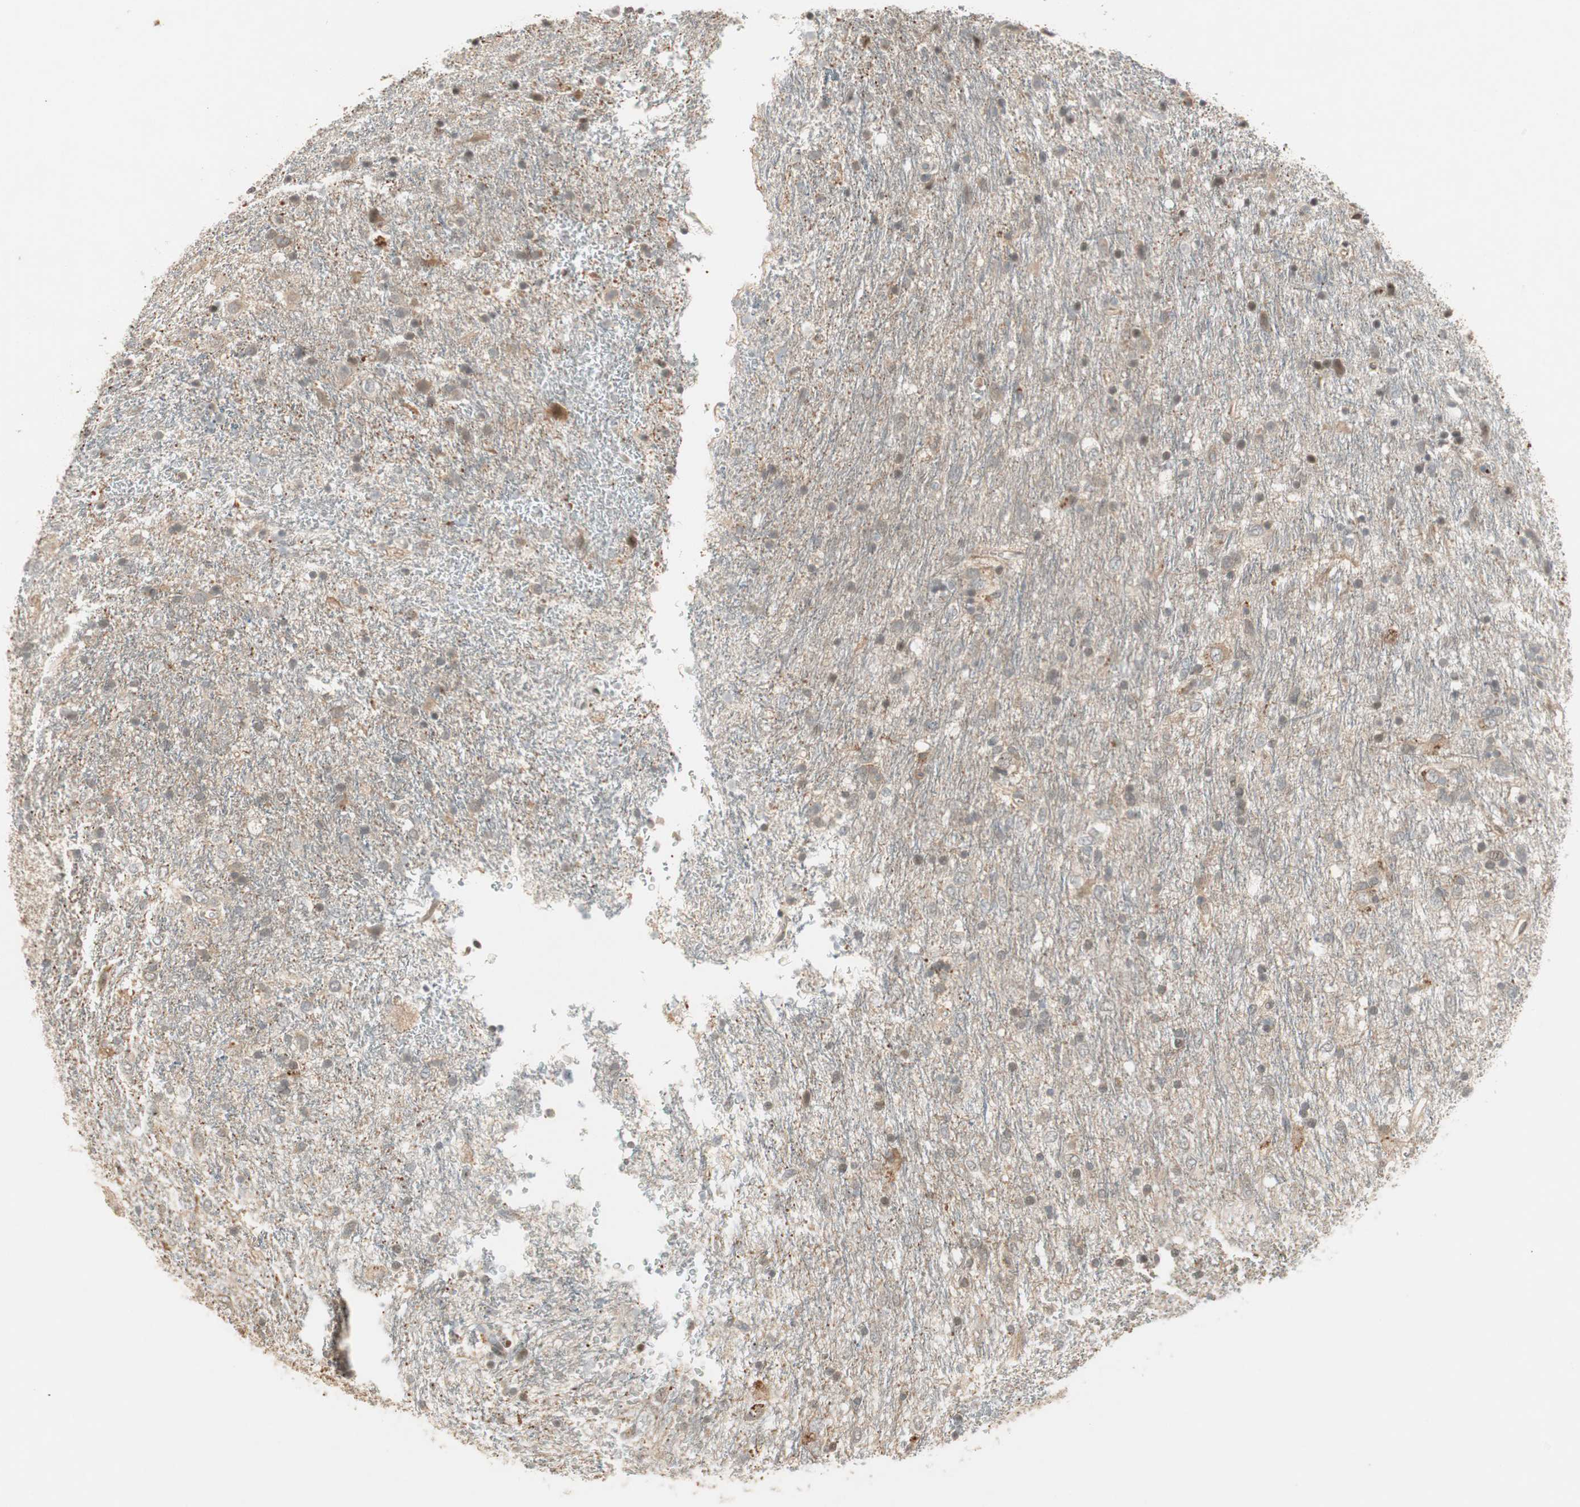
{"staining": {"intensity": "weak", "quantity": "<25%", "location": "cytoplasmic/membranous"}, "tissue": "glioma", "cell_type": "Tumor cells", "image_type": "cancer", "snomed": [{"axis": "morphology", "description": "Glioma, malignant, Low grade"}, {"axis": "topography", "description": "Brain"}], "caption": "IHC photomicrograph of human glioma stained for a protein (brown), which displays no positivity in tumor cells. (DAB immunohistochemistry visualized using brightfield microscopy, high magnification).", "gene": "ACSL5", "patient": {"sex": "male", "age": 77}}